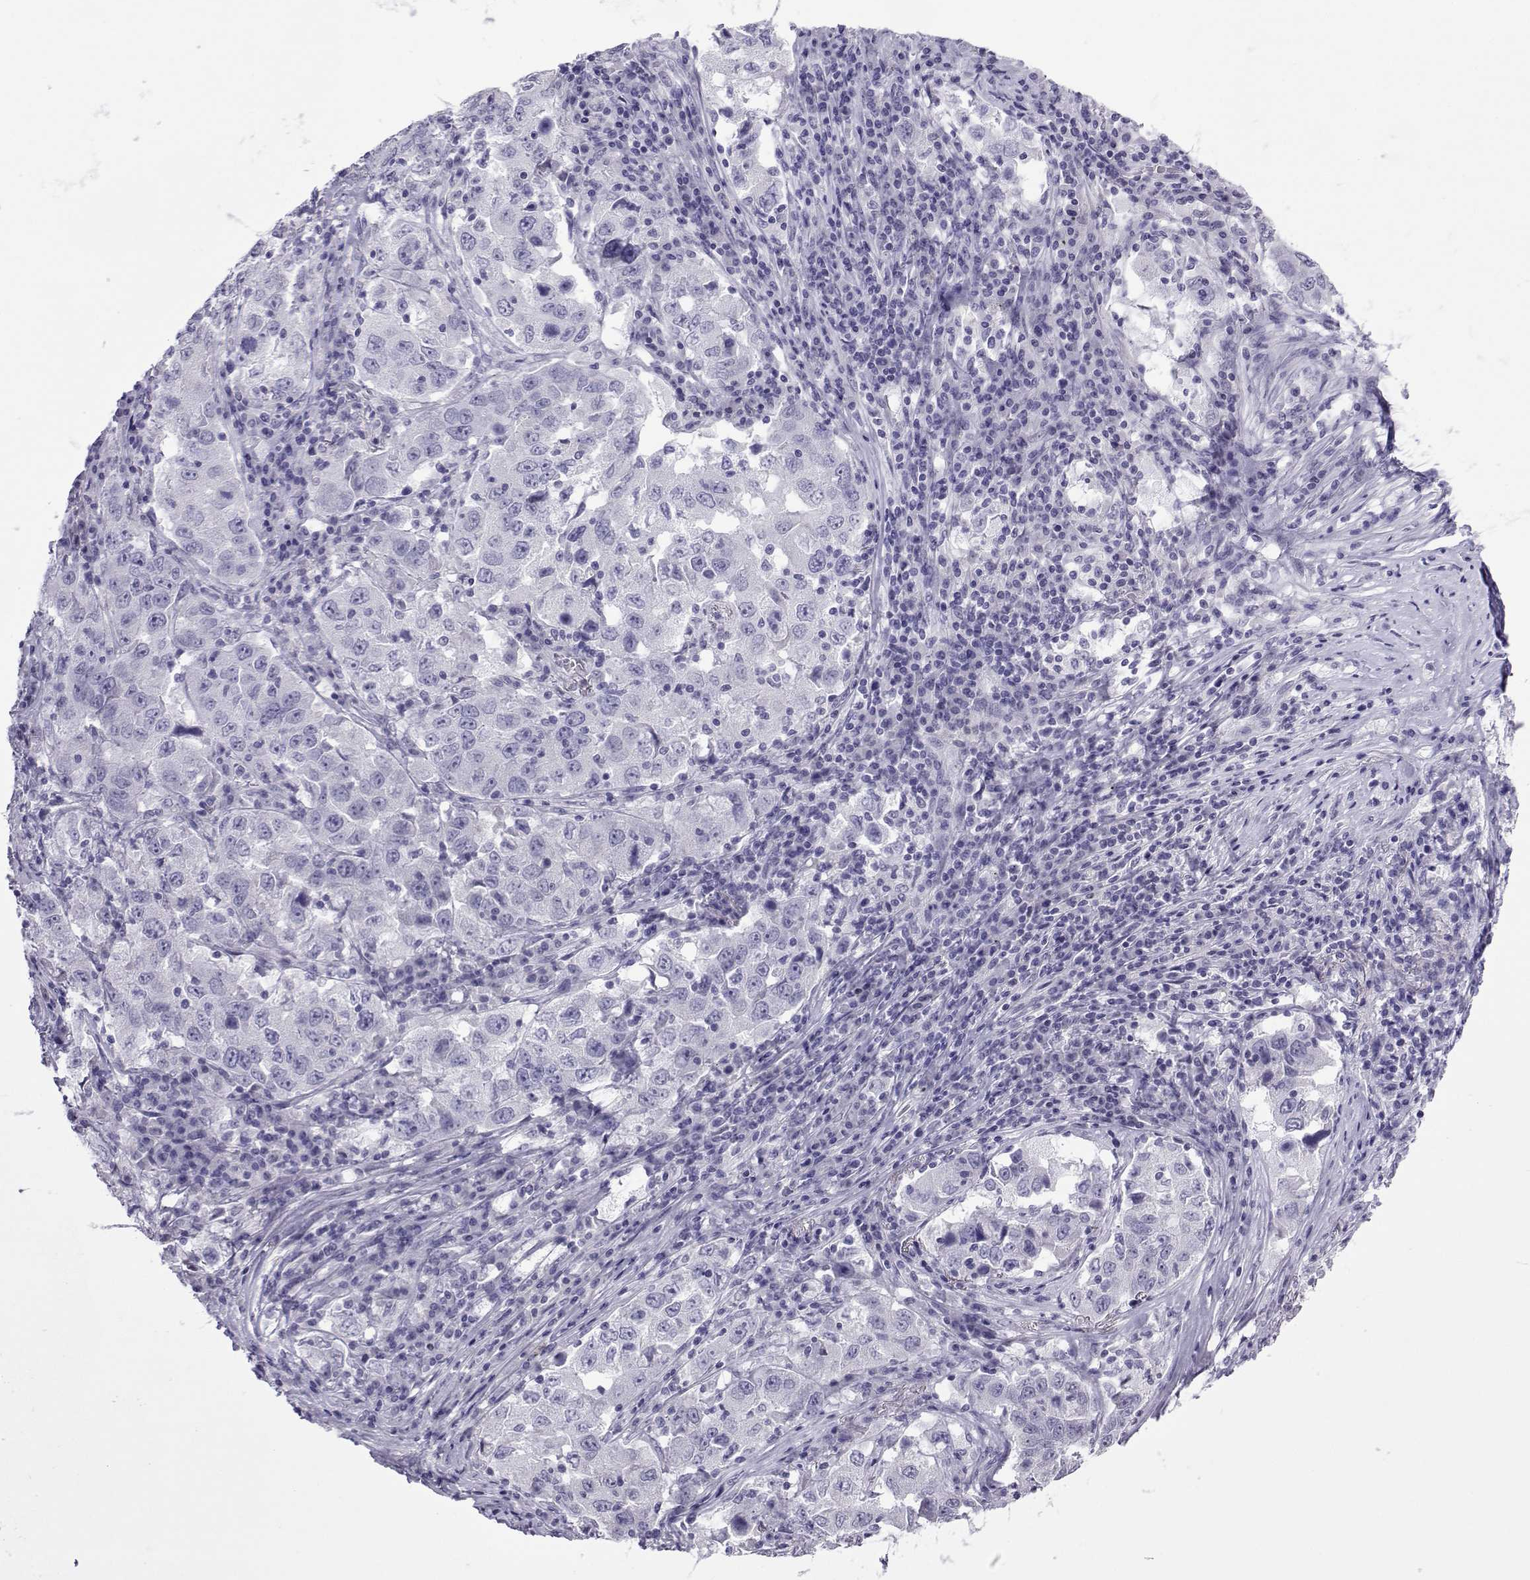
{"staining": {"intensity": "negative", "quantity": "none", "location": "none"}, "tissue": "lung cancer", "cell_type": "Tumor cells", "image_type": "cancer", "snomed": [{"axis": "morphology", "description": "Adenocarcinoma, NOS"}, {"axis": "topography", "description": "Lung"}], "caption": "Tumor cells show no significant protein expression in lung cancer.", "gene": "KIF17", "patient": {"sex": "male", "age": 73}}